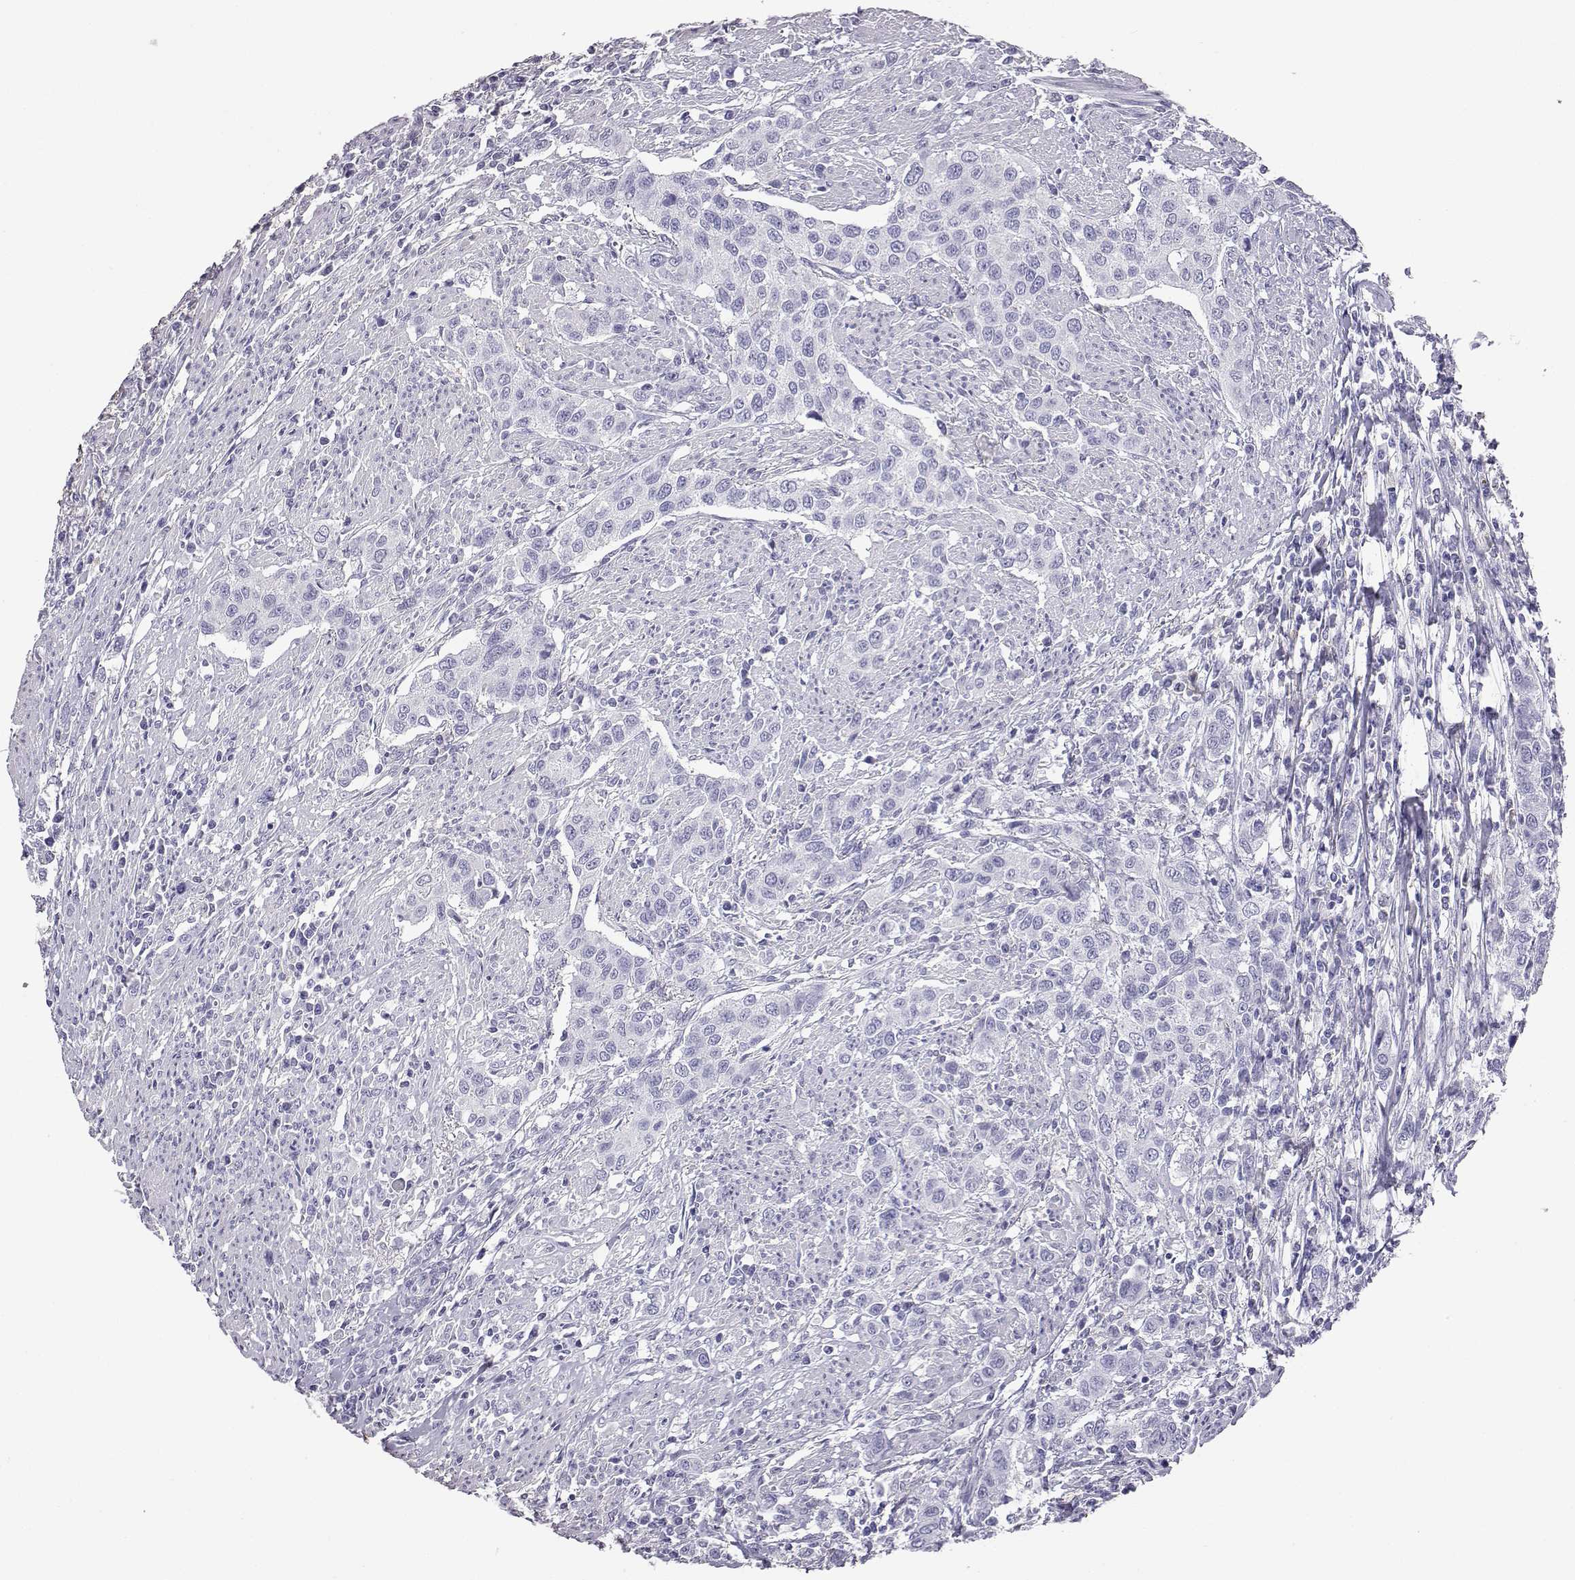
{"staining": {"intensity": "negative", "quantity": "none", "location": "none"}, "tissue": "urothelial cancer", "cell_type": "Tumor cells", "image_type": "cancer", "snomed": [{"axis": "morphology", "description": "Urothelial carcinoma, High grade"}, {"axis": "topography", "description": "Urinary bladder"}], "caption": "This is a image of immunohistochemistry staining of high-grade urothelial carcinoma, which shows no staining in tumor cells.", "gene": "AKR1B1", "patient": {"sex": "female", "age": 58}}